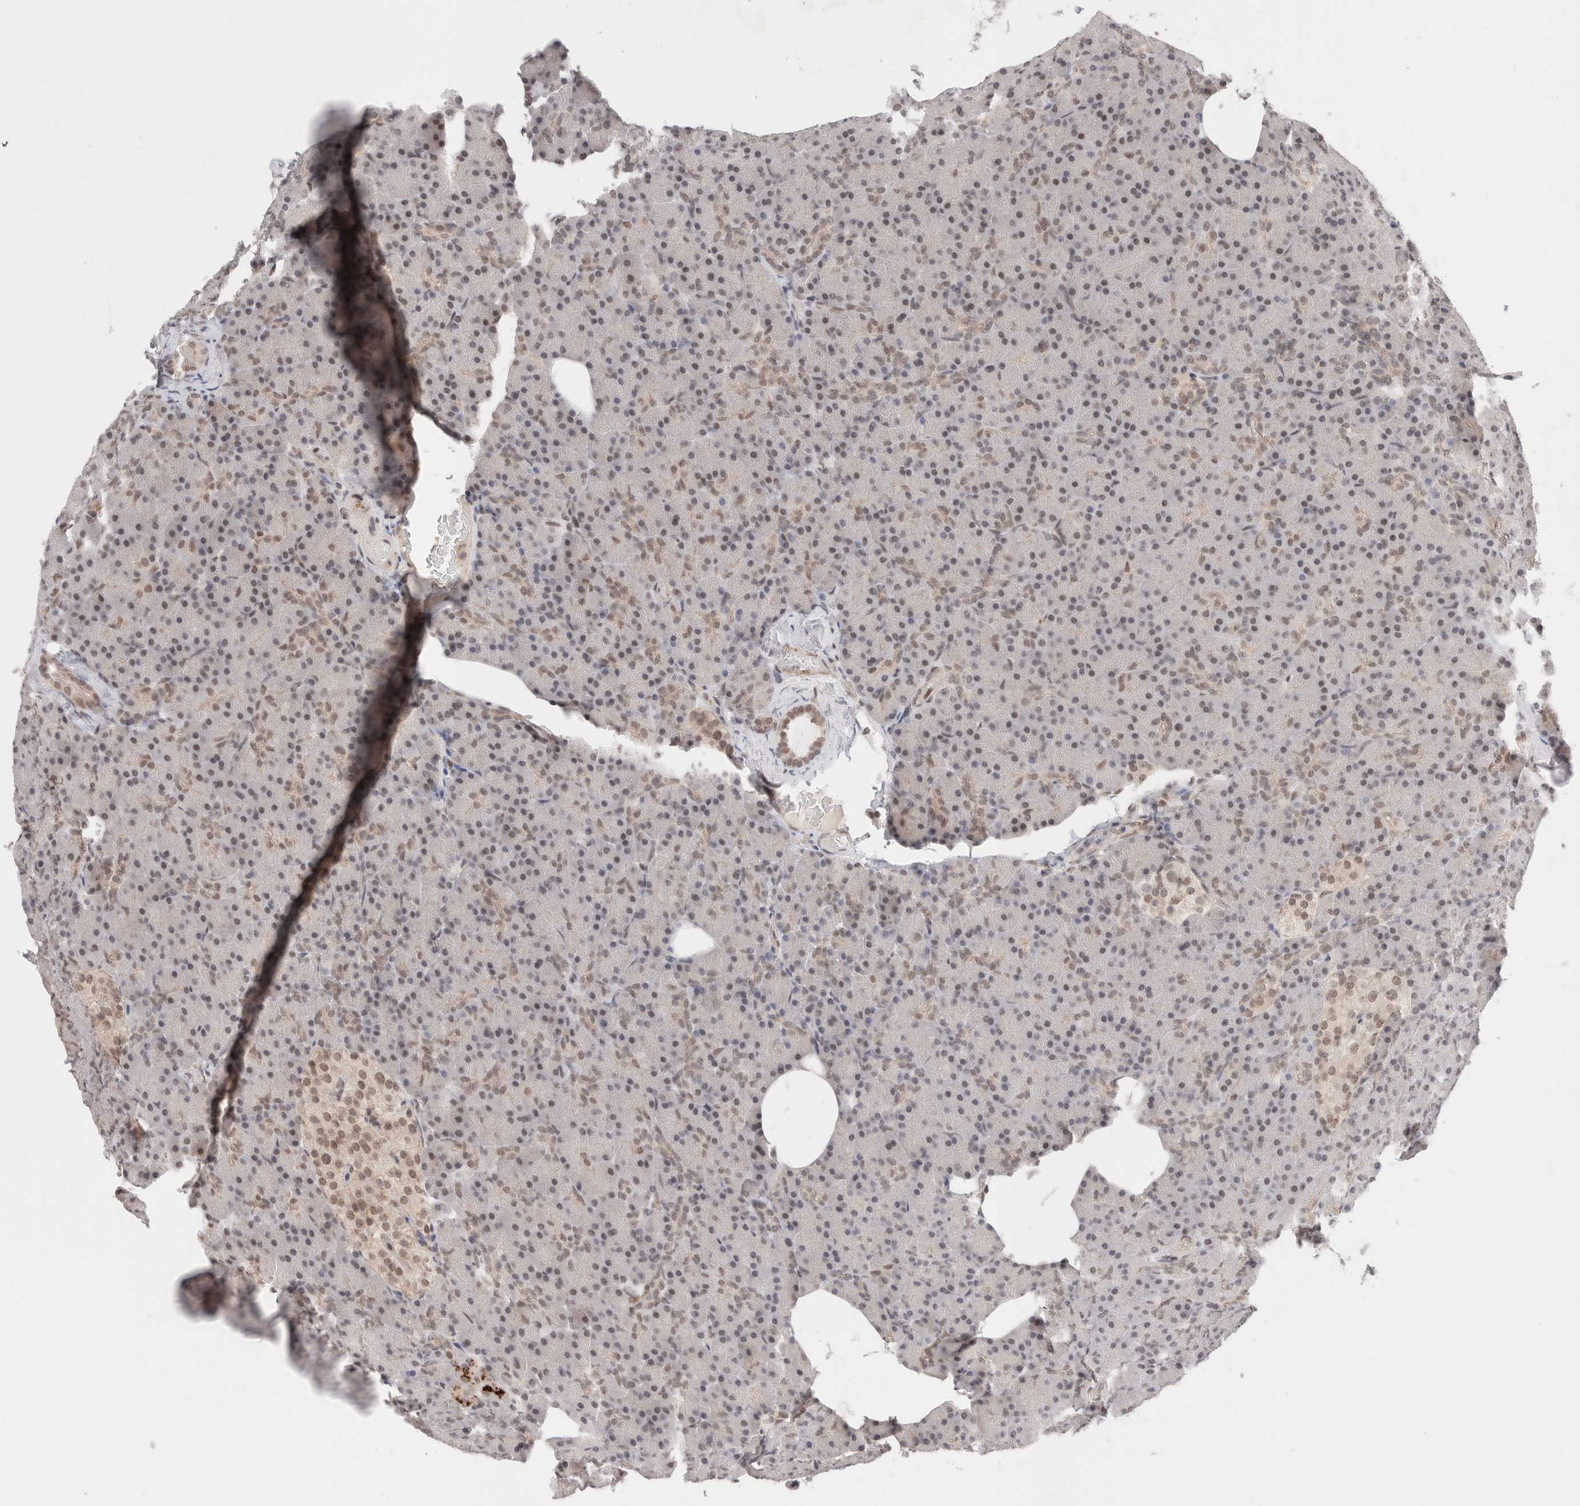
{"staining": {"intensity": "weak", "quantity": "25%-75%", "location": "nuclear"}, "tissue": "pancreas", "cell_type": "Exocrine glandular cells", "image_type": "normal", "snomed": [{"axis": "morphology", "description": "Normal tissue, NOS"}, {"axis": "topography", "description": "Pancreas"}], "caption": "This is an image of IHC staining of unremarkable pancreas, which shows weak staining in the nuclear of exocrine glandular cells.", "gene": "GATAD2A", "patient": {"sex": "female", "age": 43}}